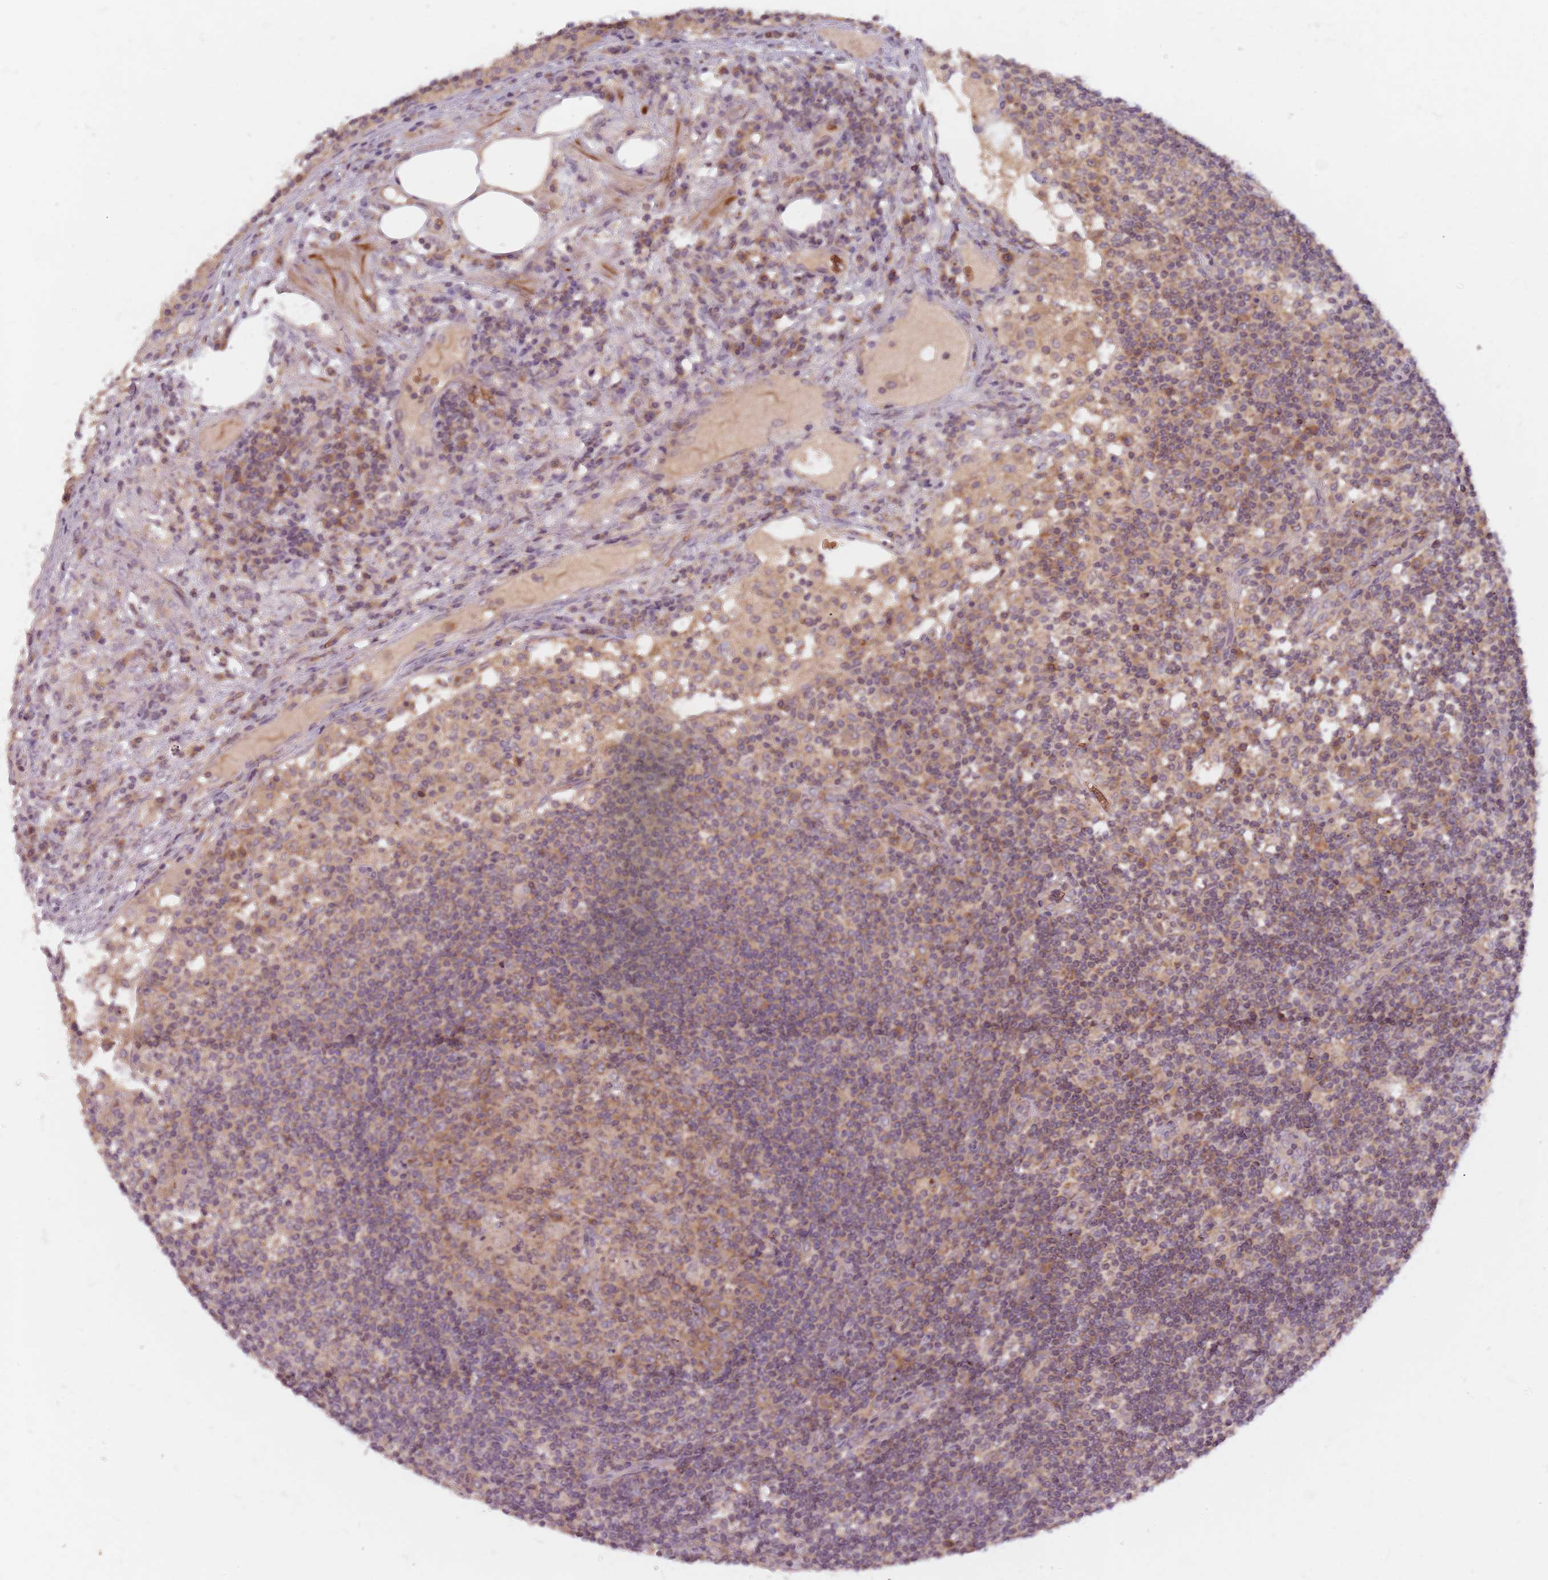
{"staining": {"intensity": "moderate", "quantity": ">75%", "location": "cytoplasmic/membranous"}, "tissue": "lymph node", "cell_type": "Germinal center cells", "image_type": "normal", "snomed": [{"axis": "morphology", "description": "Normal tissue, NOS"}, {"axis": "topography", "description": "Lymph node"}], "caption": "High-magnification brightfield microscopy of benign lymph node stained with DAB (brown) and counterstained with hematoxylin (blue). germinal center cells exhibit moderate cytoplasmic/membranous positivity is seen in approximately>75% of cells. Immunohistochemistry stains the protein of interest in brown and the nuclei are stained blue.", "gene": "ASB13", "patient": {"sex": "female", "age": 53}}